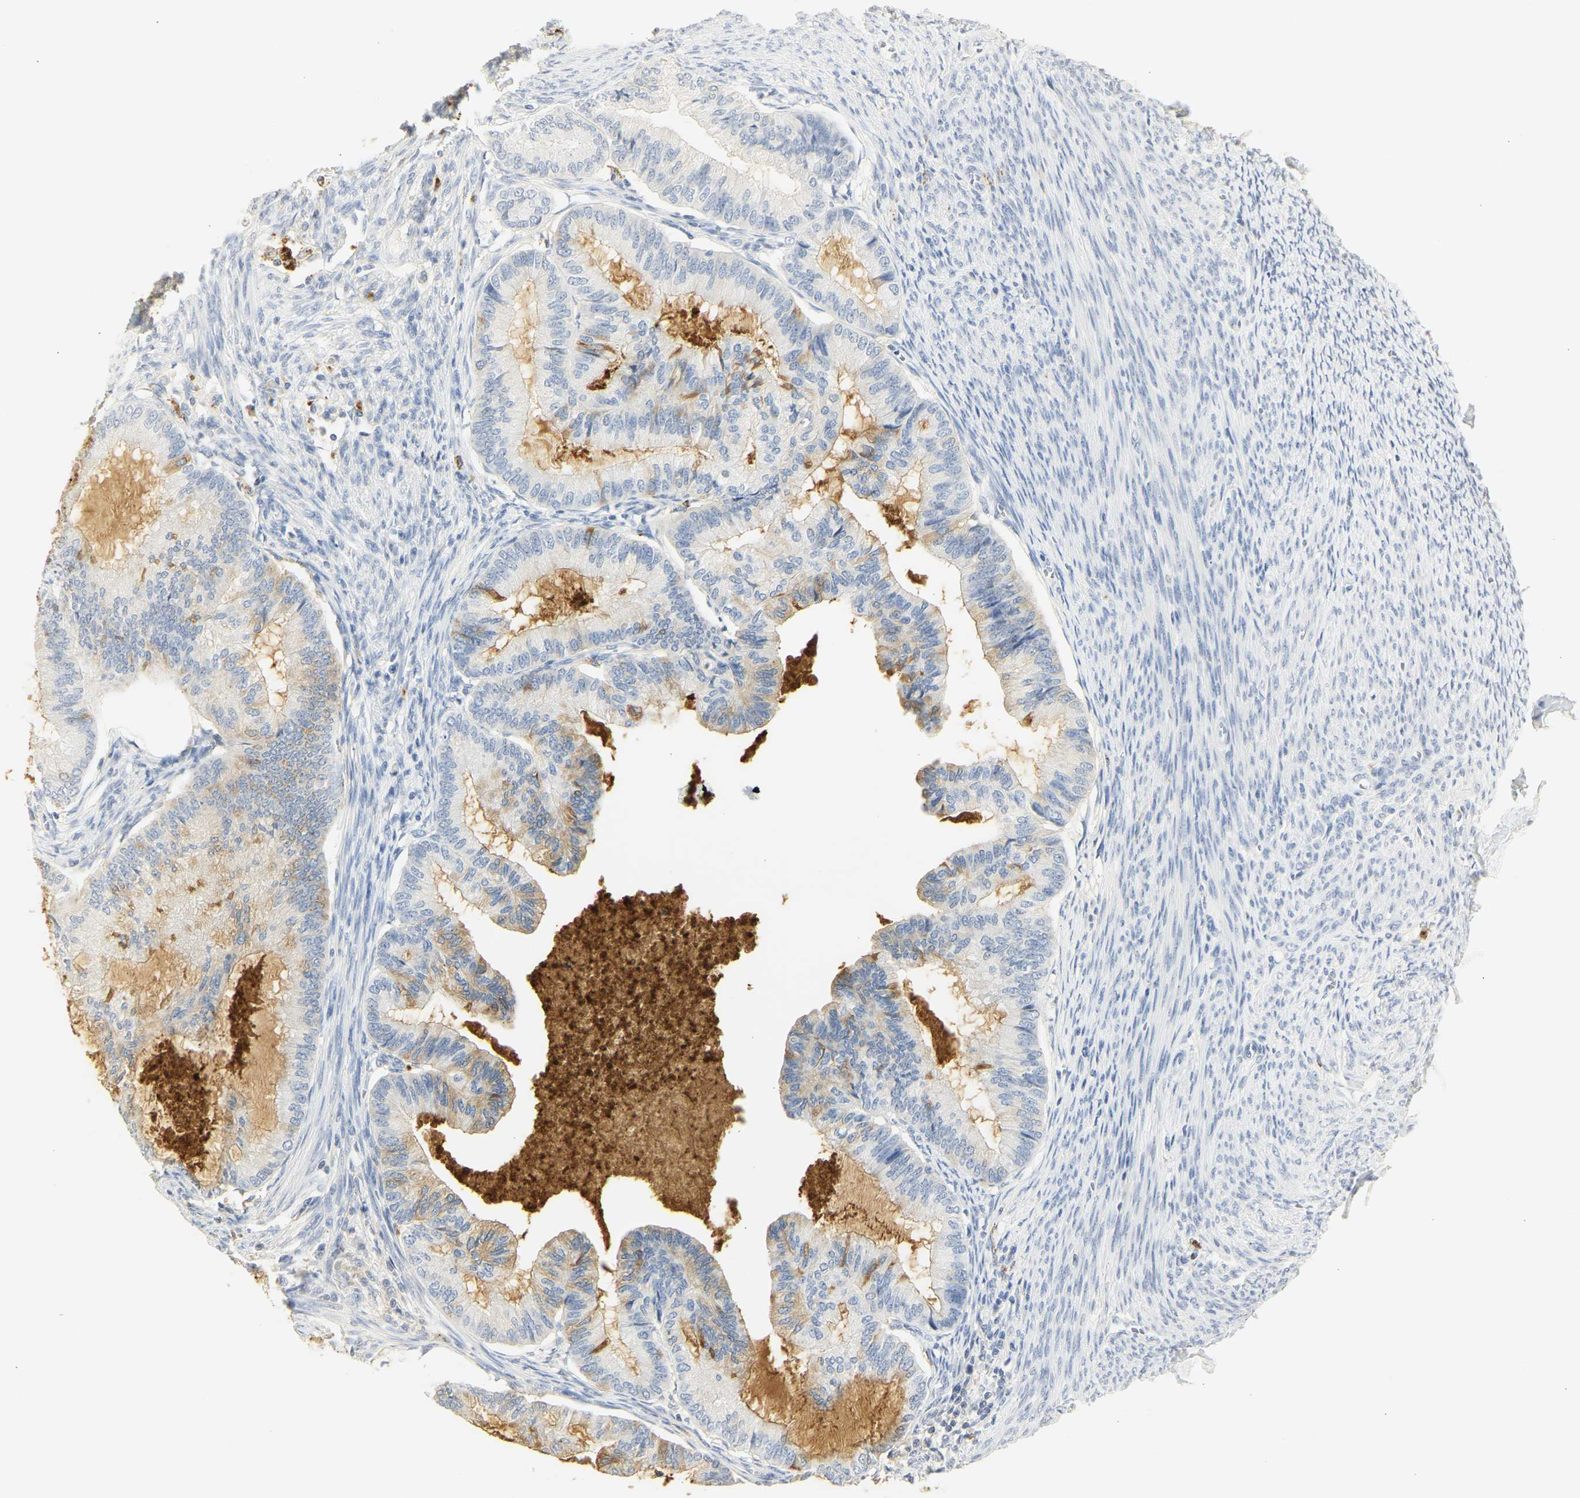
{"staining": {"intensity": "weak", "quantity": "25%-75%", "location": "cytoplasmic/membranous"}, "tissue": "cervical cancer", "cell_type": "Tumor cells", "image_type": "cancer", "snomed": [{"axis": "morphology", "description": "Normal tissue, NOS"}, {"axis": "morphology", "description": "Adenocarcinoma, NOS"}, {"axis": "topography", "description": "Cervix"}, {"axis": "topography", "description": "Endometrium"}], "caption": "Immunohistochemistry histopathology image of human cervical cancer stained for a protein (brown), which shows low levels of weak cytoplasmic/membranous expression in approximately 25%-75% of tumor cells.", "gene": "MPO", "patient": {"sex": "female", "age": 86}}